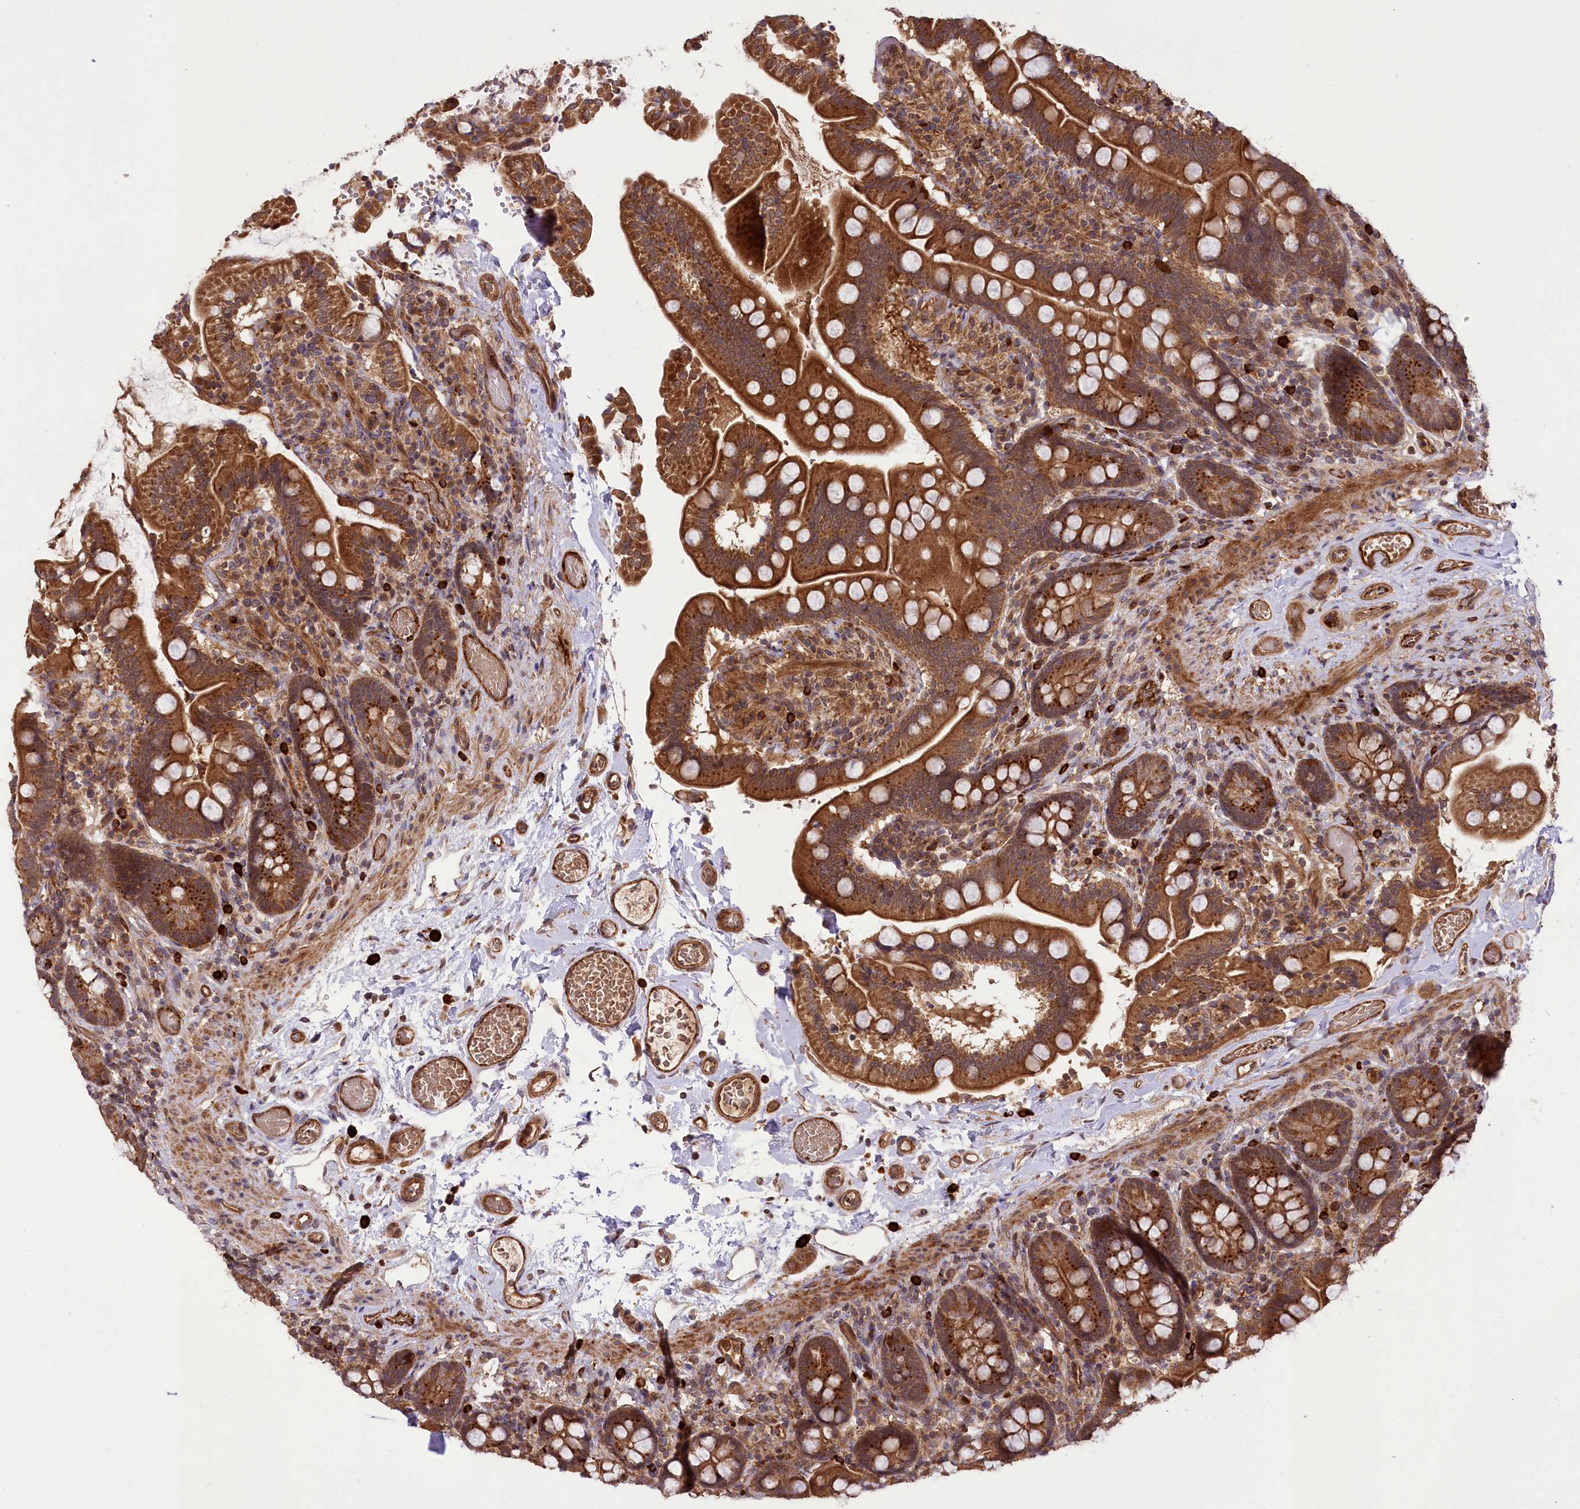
{"staining": {"intensity": "strong", "quantity": ">75%", "location": "cytoplasmic/membranous"}, "tissue": "small intestine", "cell_type": "Glandular cells", "image_type": "normal", "snomed": [{"axis": "morphology", "description": "Normal tissue, NOS"}, {"axis": "topography", "description": "Small intestine"}], "caption": "The immunohistochemical stain labels strong cytoplasmic/membranous expression in glandular cells of normal small intestine. The protein of interest is stained brown, and the nuclei are stained in blue (DAB IHC with brightfield microscopy, high magnification).", "gene": "CARD19", "patient": {"sex": "female", "age": 64}}